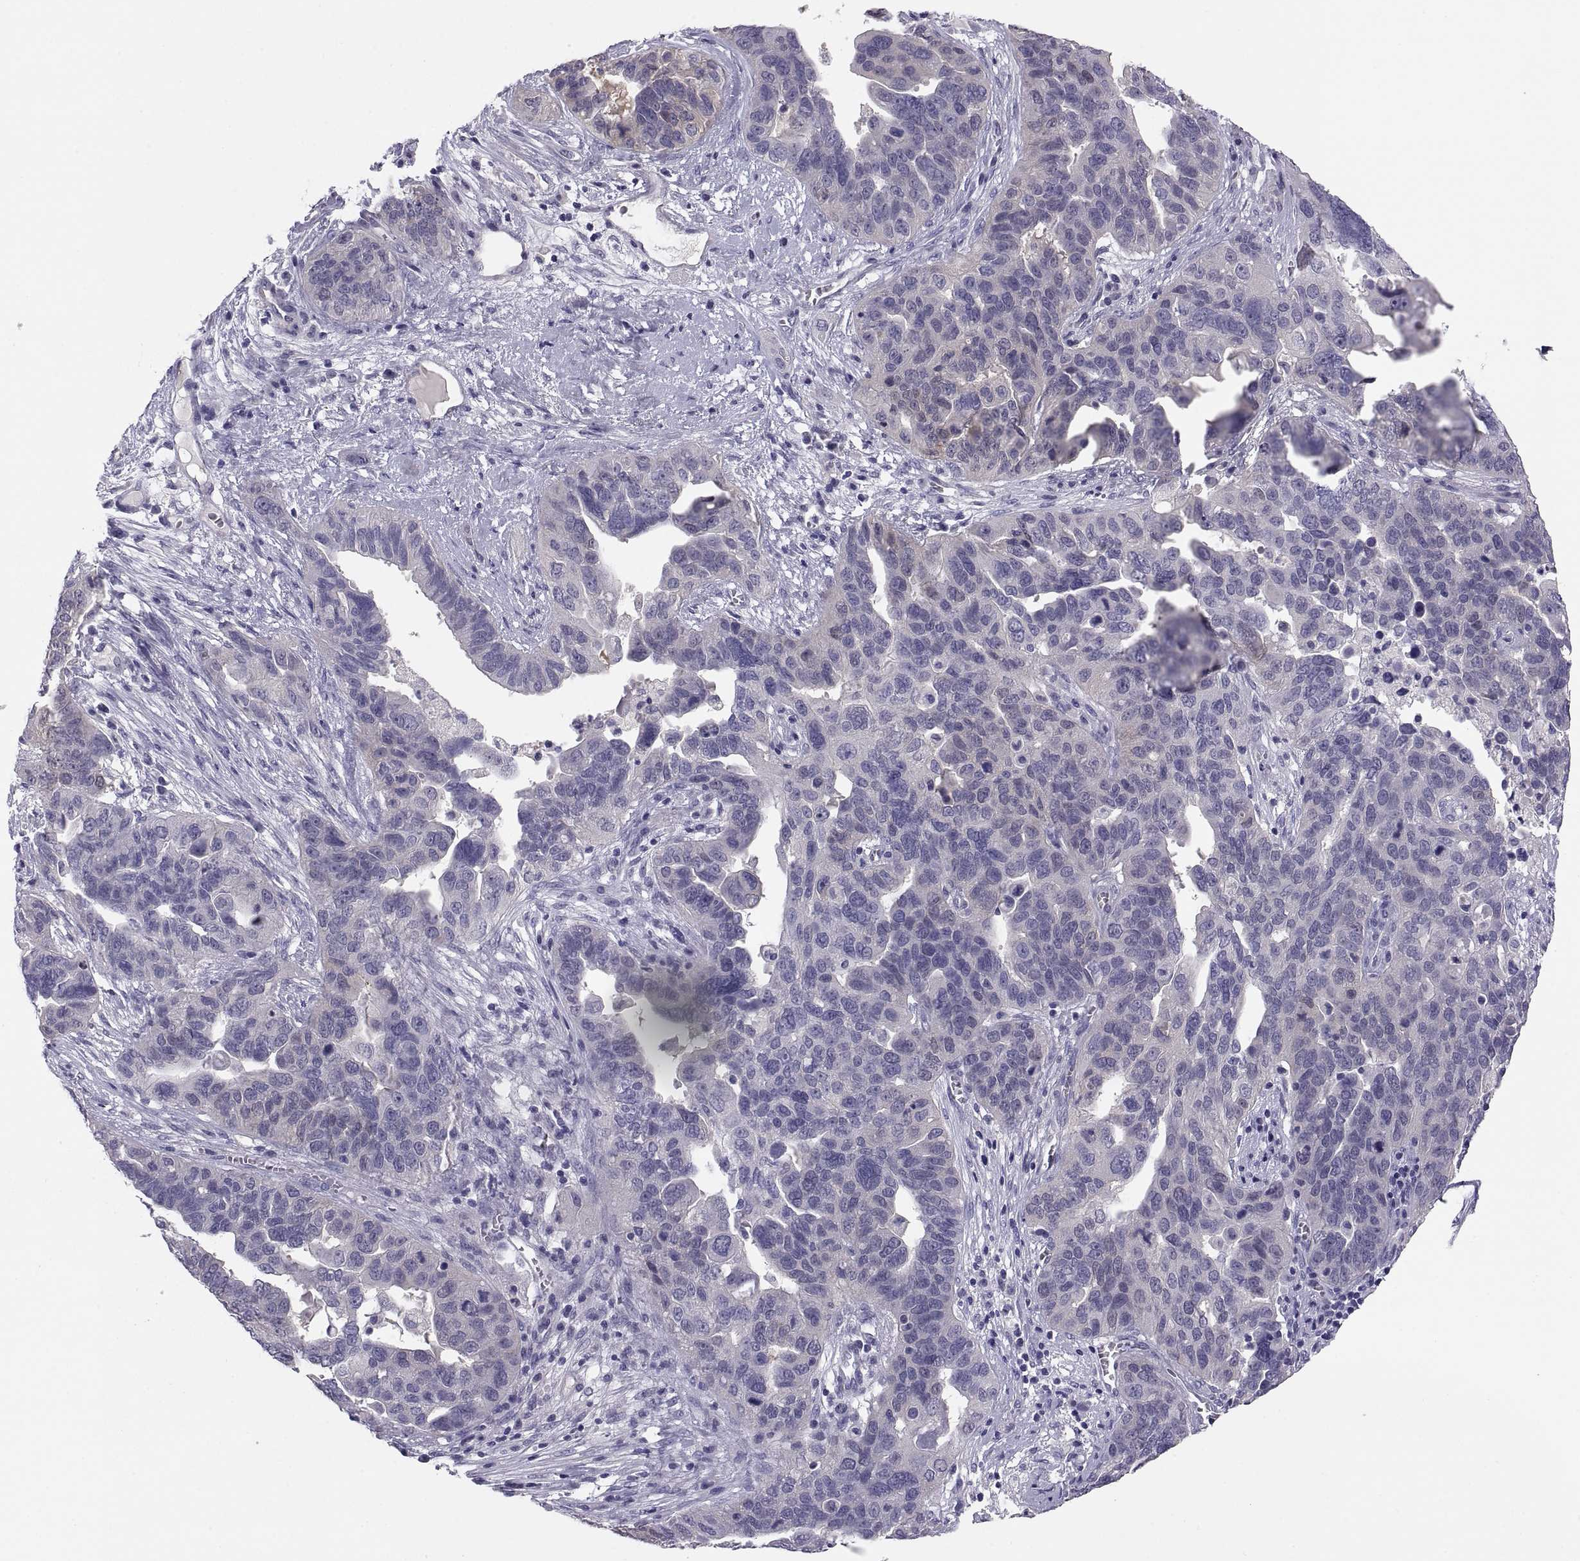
{"staining": {"intensity": "negative", "quantity": "none", "location": "none"}, "tissue": "ovarian cancer", "cell_type": "Tumor cells", "image_type": "cancer", "snomed": [{"axis": "morphology", "description": "Carcinoma, endometroid"}, {"axis": "topography", "description": "Soft tissue"}, {"axis": "topography", "description": "Ovary"}], "caption": "The histopathology image shows no staining of tumor cells in ovarian cancer.", "gene": "STRC", "patient": {"sex": "female", "age": 52}}